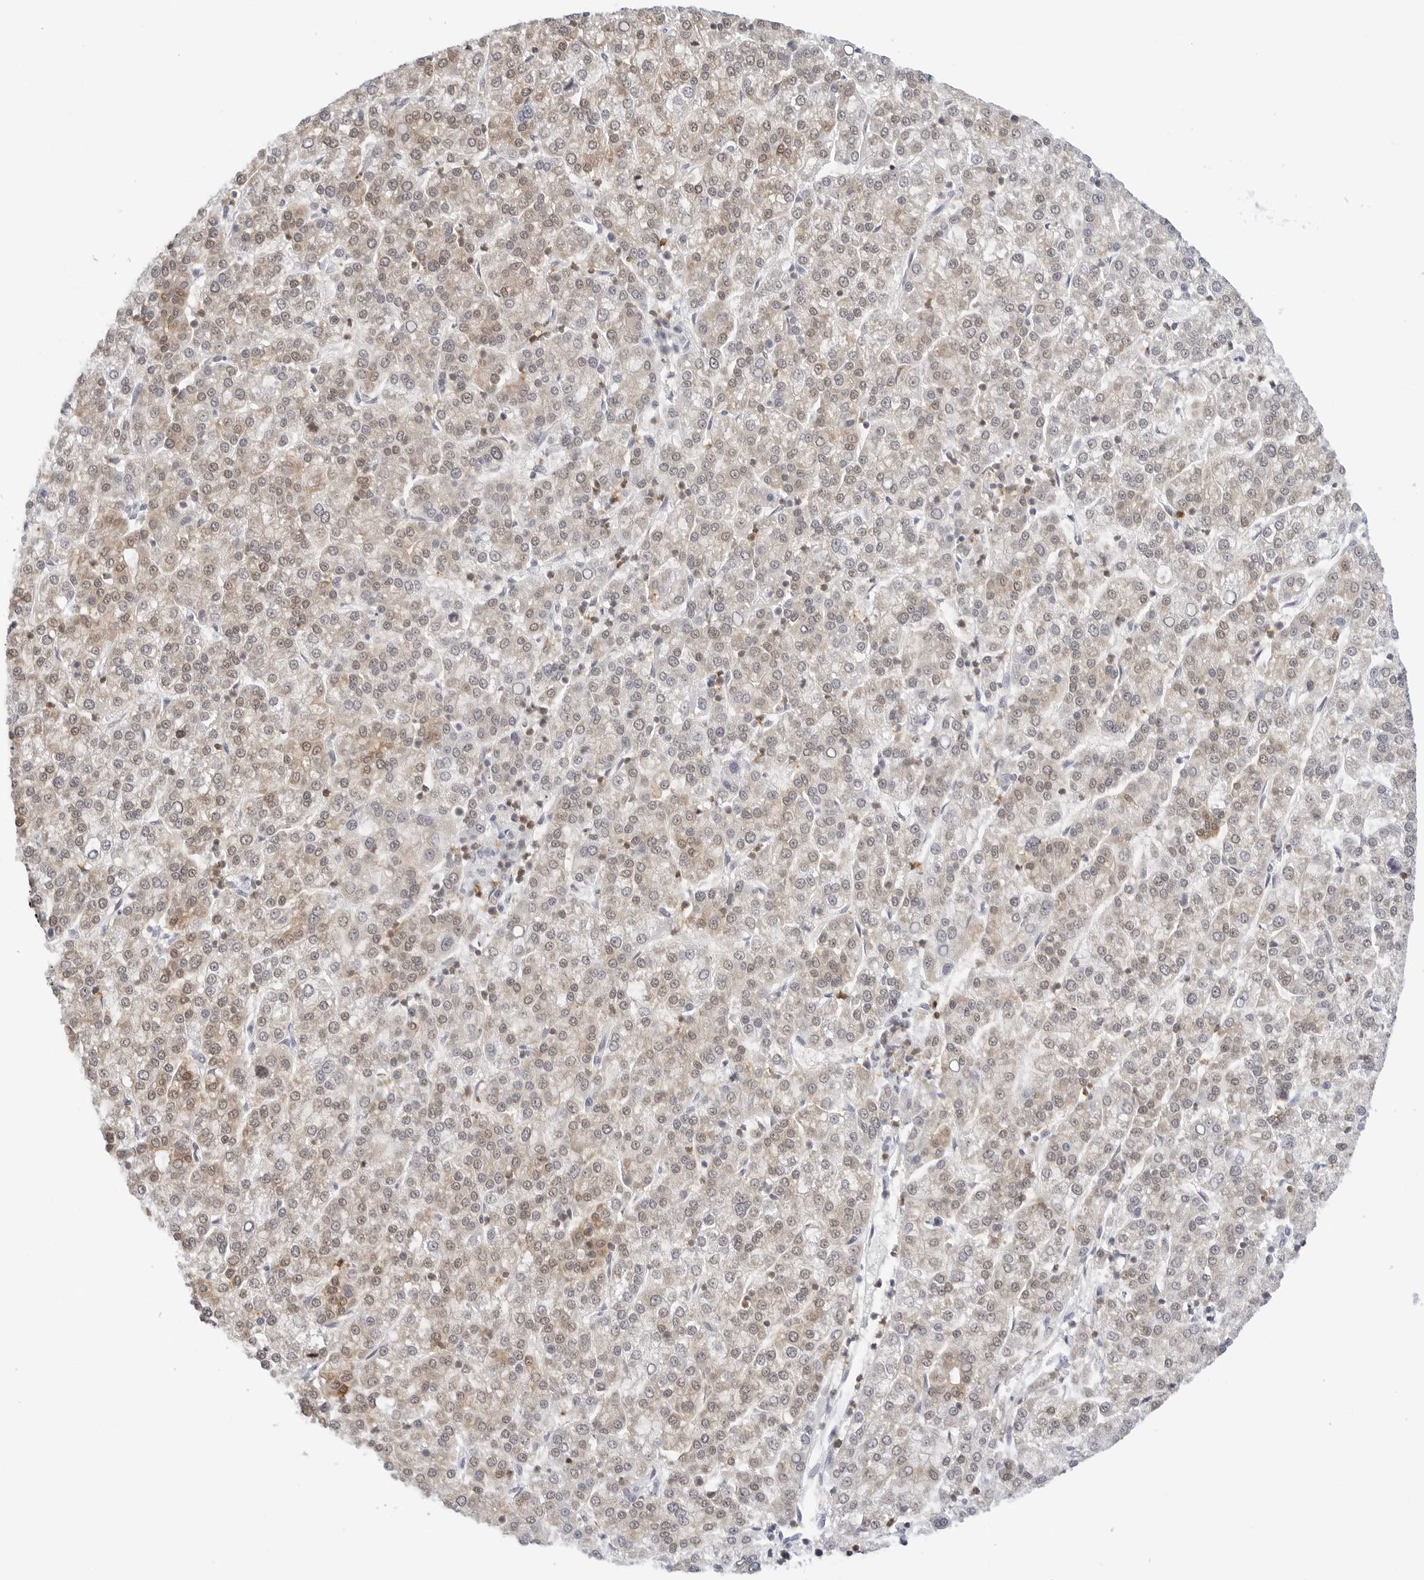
{"staining": {"intensity": "weak", "quantity": ">75%", "location": "cytoplasmic/membranous,nuclear"}, "tissue": "liver cancer", "cell_type": "Tumor cells", "image_type": "cancer", "snomed": [{"axis": "morphology", "description": "Carcinoma, Hepatocellular, NOS"}, {"axis": "topography", "description": "Liver"}], "caption": "Immunohistochemistry image of hepatocellular carcinoma (liver) stained for a protein (brown), which demonstrates low levels of weak cytoplasmic/membranous and nuclear positivity in about >75% of tumor cells.", "gene": "SLC9A3R1", "patient": {"sex": "female", "age": 58}}